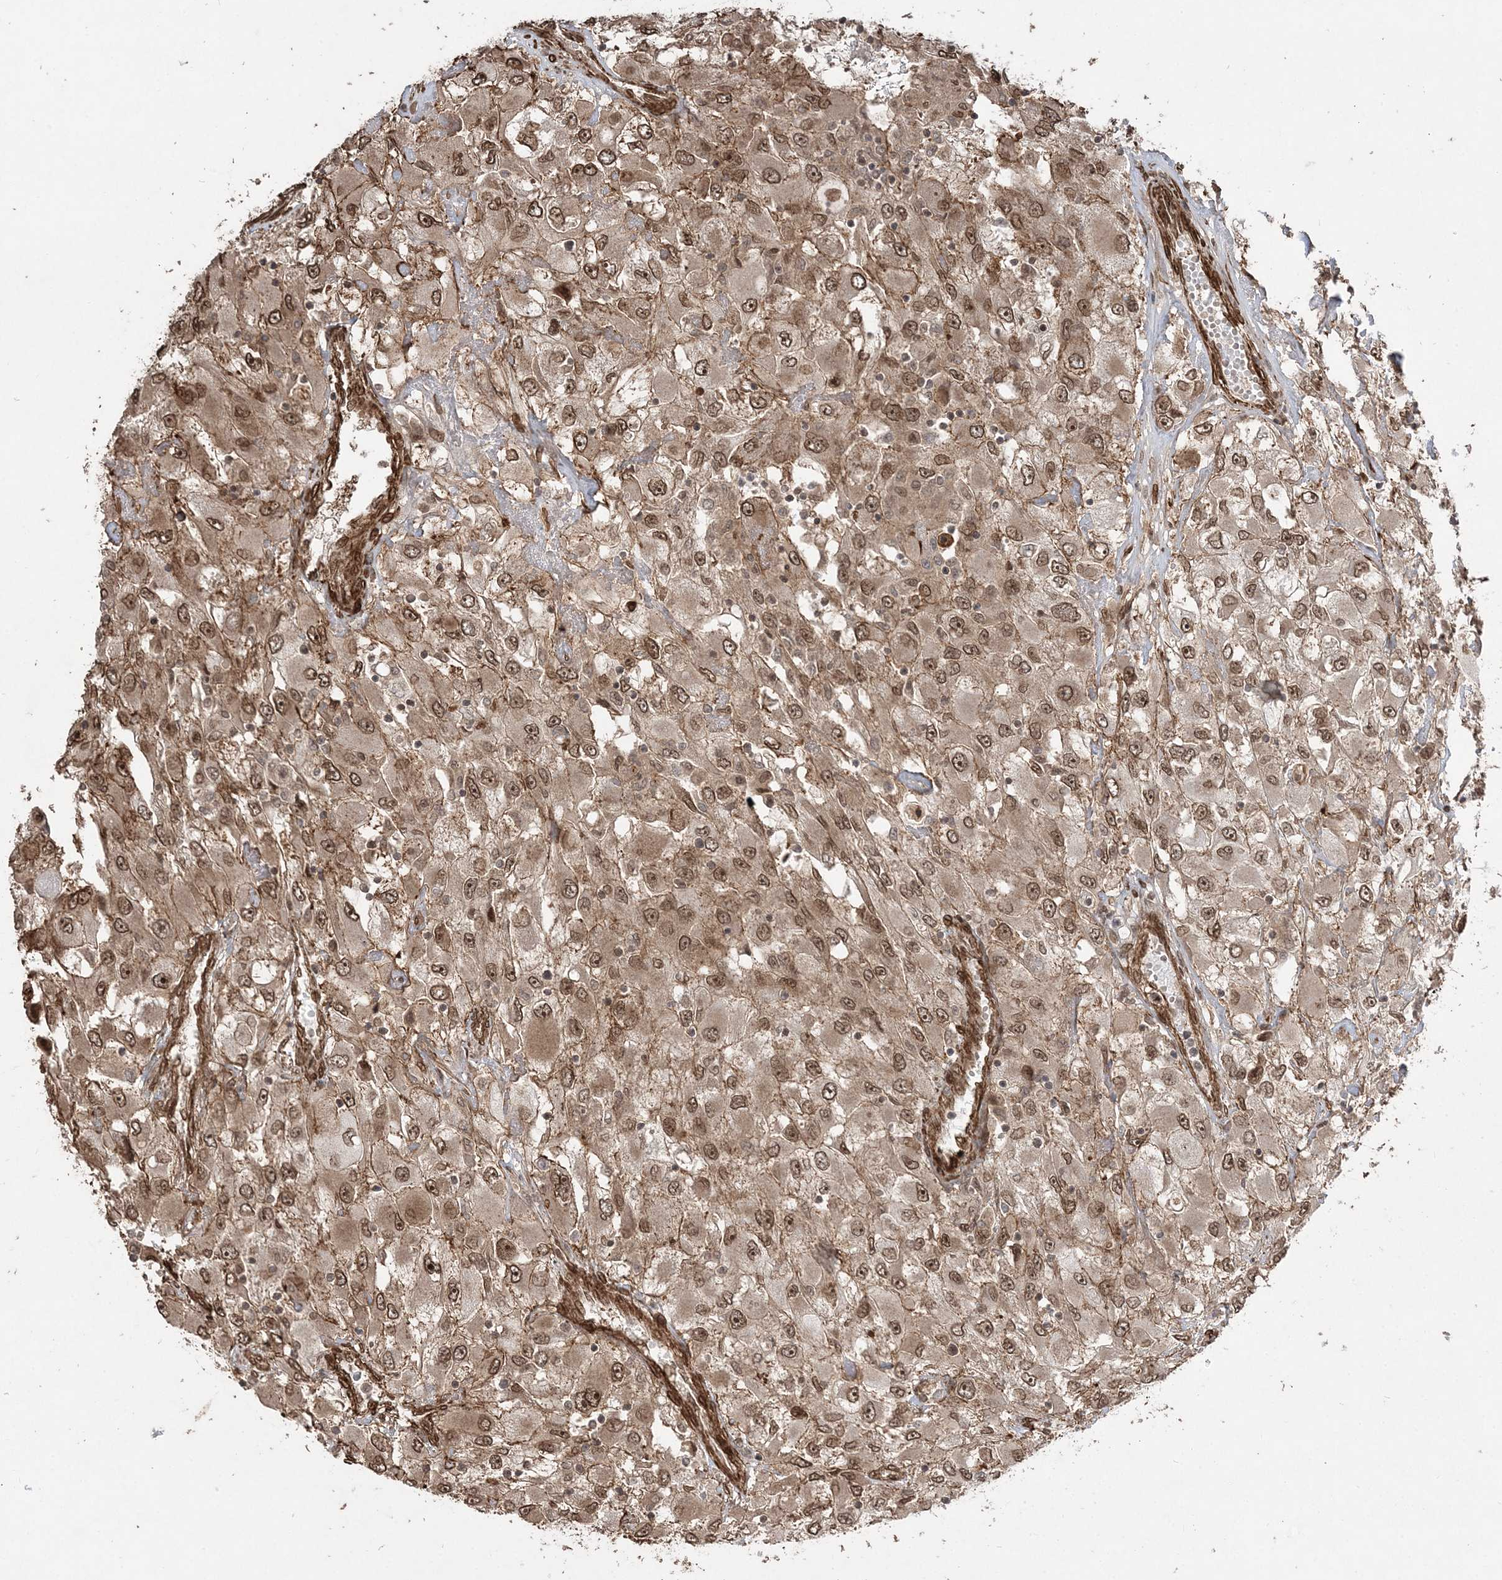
{"staining": {"intensity": "moderate", "quantity": ">75%", "location": "cytoplasmic/membranous,nuclear"}, "tissue": "renal cancer", "cell_type": "Tumor cells", "image_type": "cancer", "snomed": [{"axis": "morphology", "description": "Adenocarcinoma, NOS"}, {"axis": "topography", "description": "Kidney"}], "caption": "This is a photomicrograph of immunohistochemistry staining of renal adenocarcinoma, which shows moderate staining in the cytoplasmic/membranous and nuclear of tumor cells.", "gene": "ETAA1", "patient": {"sex": "female", "age": 52}}